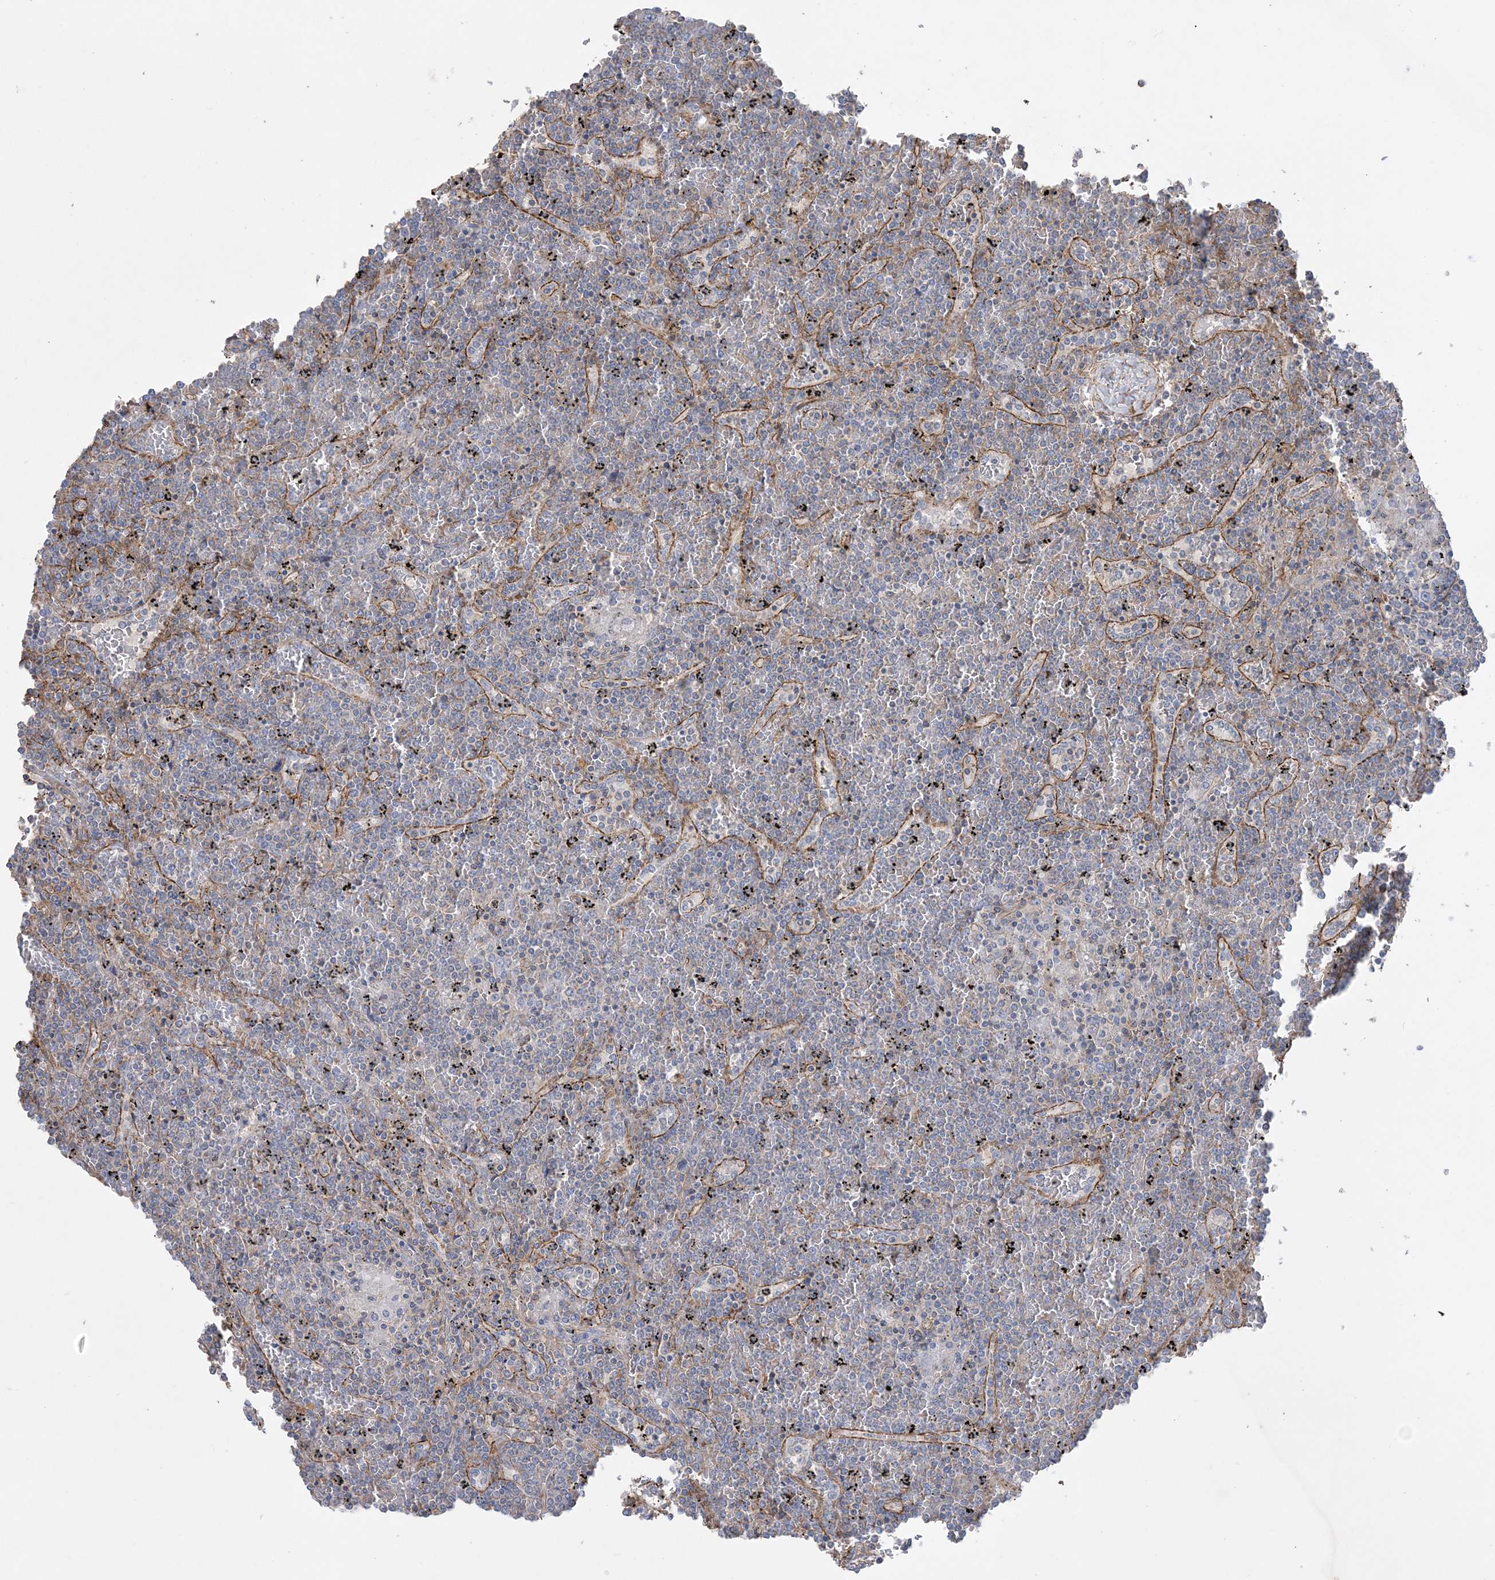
{"staining": {"intensity": "negative", "quantity": "none", "location": "none"}, "tissue": "lymphoma", "cell_type": "Tumor cells", "image_type": "cancer", "snomed": [{"axis": "morphology", "description": "Malignant lymphoma, non-Hodgkin's type, Low grade"}, {"axis": "topography", "description": "Spleen"}], "caption": "Tumor cells show no significant protein positivity in low-grade malignant lymphoma, non-Hodgkin's type. (DAB immunohistochemistry, high magnification).", "gene": "PIGC", "patient": {"sex": "female", "age": 19}}